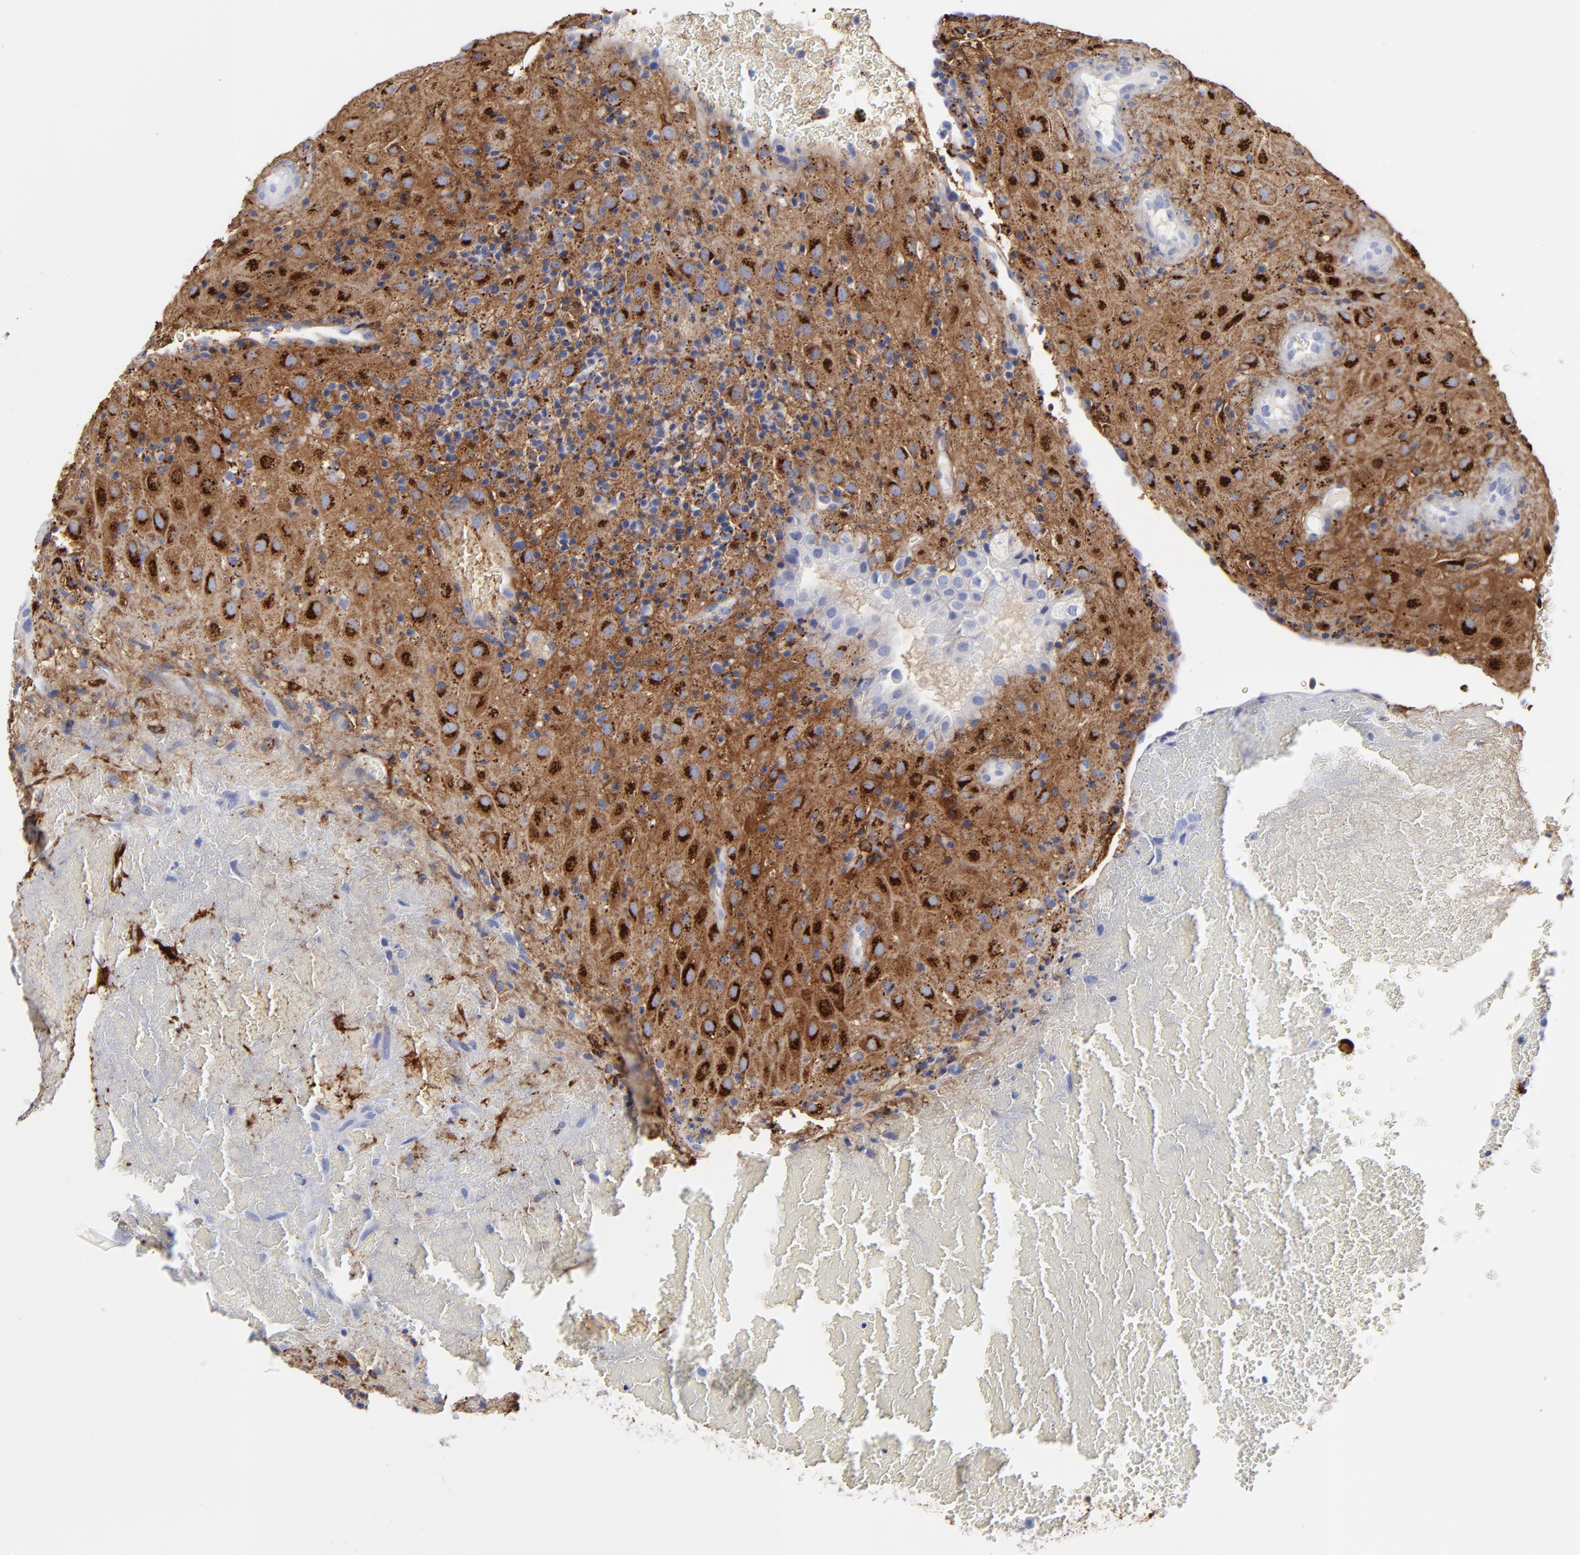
{"staining": {"intensity": "strong", "quantity": ">75%", "location": "cytoplasmic/membranous"}, "tissue": "placenta", "cell_type": "Decidual cells", "image_type": "normal", "snomed": [{"axis": "morphology", "description": "Normal tissue, NOS"}, {"axis": "topography", "description": "Placenta"}], "caption": "Immunohistochemistry histopathology image of benign placenta: placenta stained using immunohistochemistry demonstrates high levels of strong protein expression localized specifically in the cytoplasmic/membranous of decidual cells, appearing as a cytoplasmic/membranous brown color.", "gene": "DCN", "patient": {"sex": "female", "age": 19}}